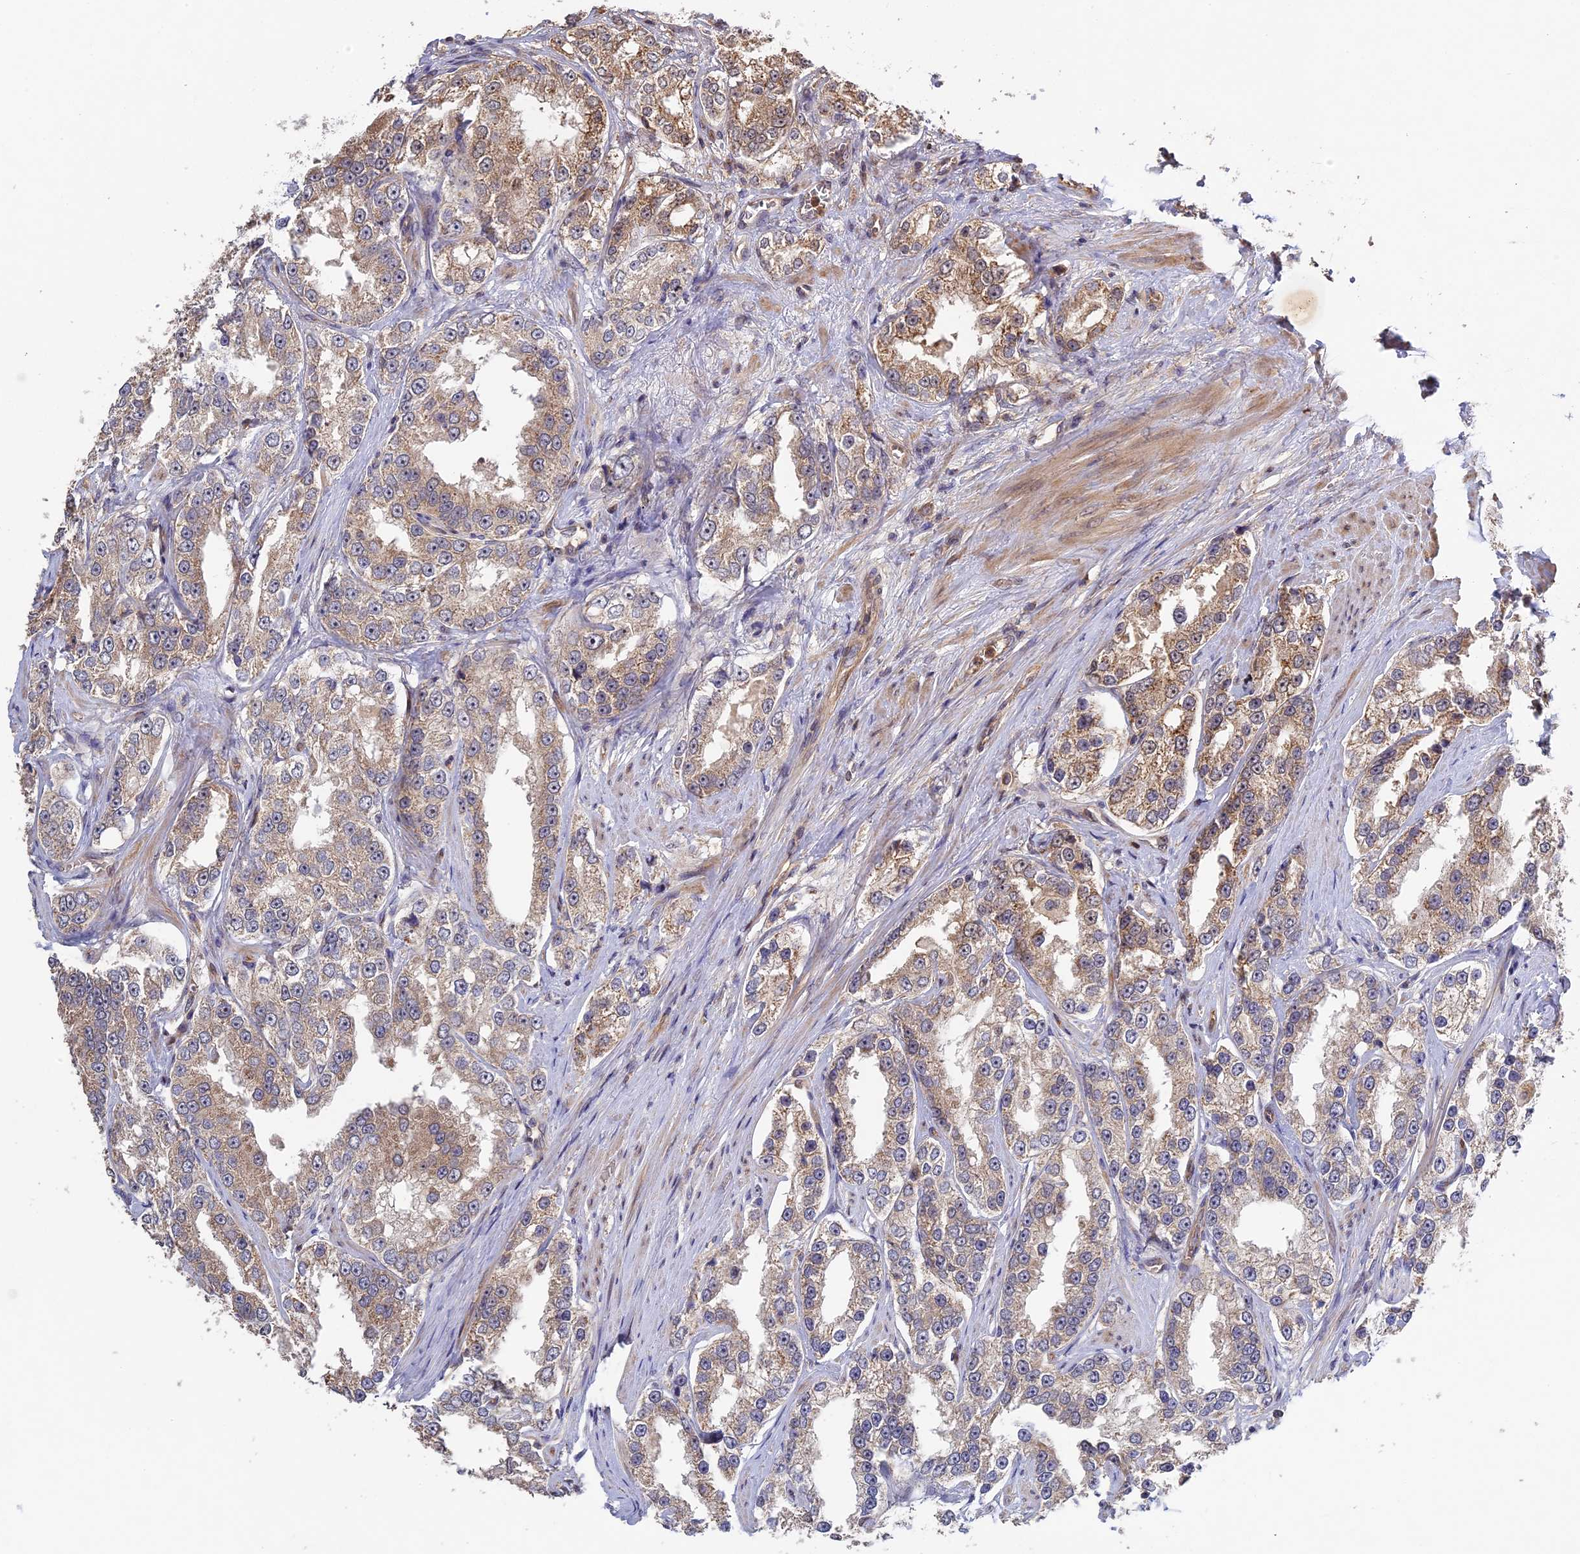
{"staining": {"intensity": "weak", "quantity": ">75%", "location": "cytoplasmic/membranous"}, "tissue": "prostate cancer", "cell_type": "Tumor cells", "image_type": "cancer", "snomed": [{"axis": "morphology", "description": "Normal tissue, NOS"}, {"axis": "morphology", "description": "Adenocarcinoma, High grade"}, {"axis": "topography", "description": "Prostate"}], "caption": "Immunohistochemistry (DAB (3,3'-diaminobenzidine)) staining of human high-grade adenocarcinoma (prostate) demonstrates weak cytoplasmic/membranous protein expression in approximately >75% of tumor cells.", "gene": "FERMT1", "patient": {"sex": "male", "age": 83}}